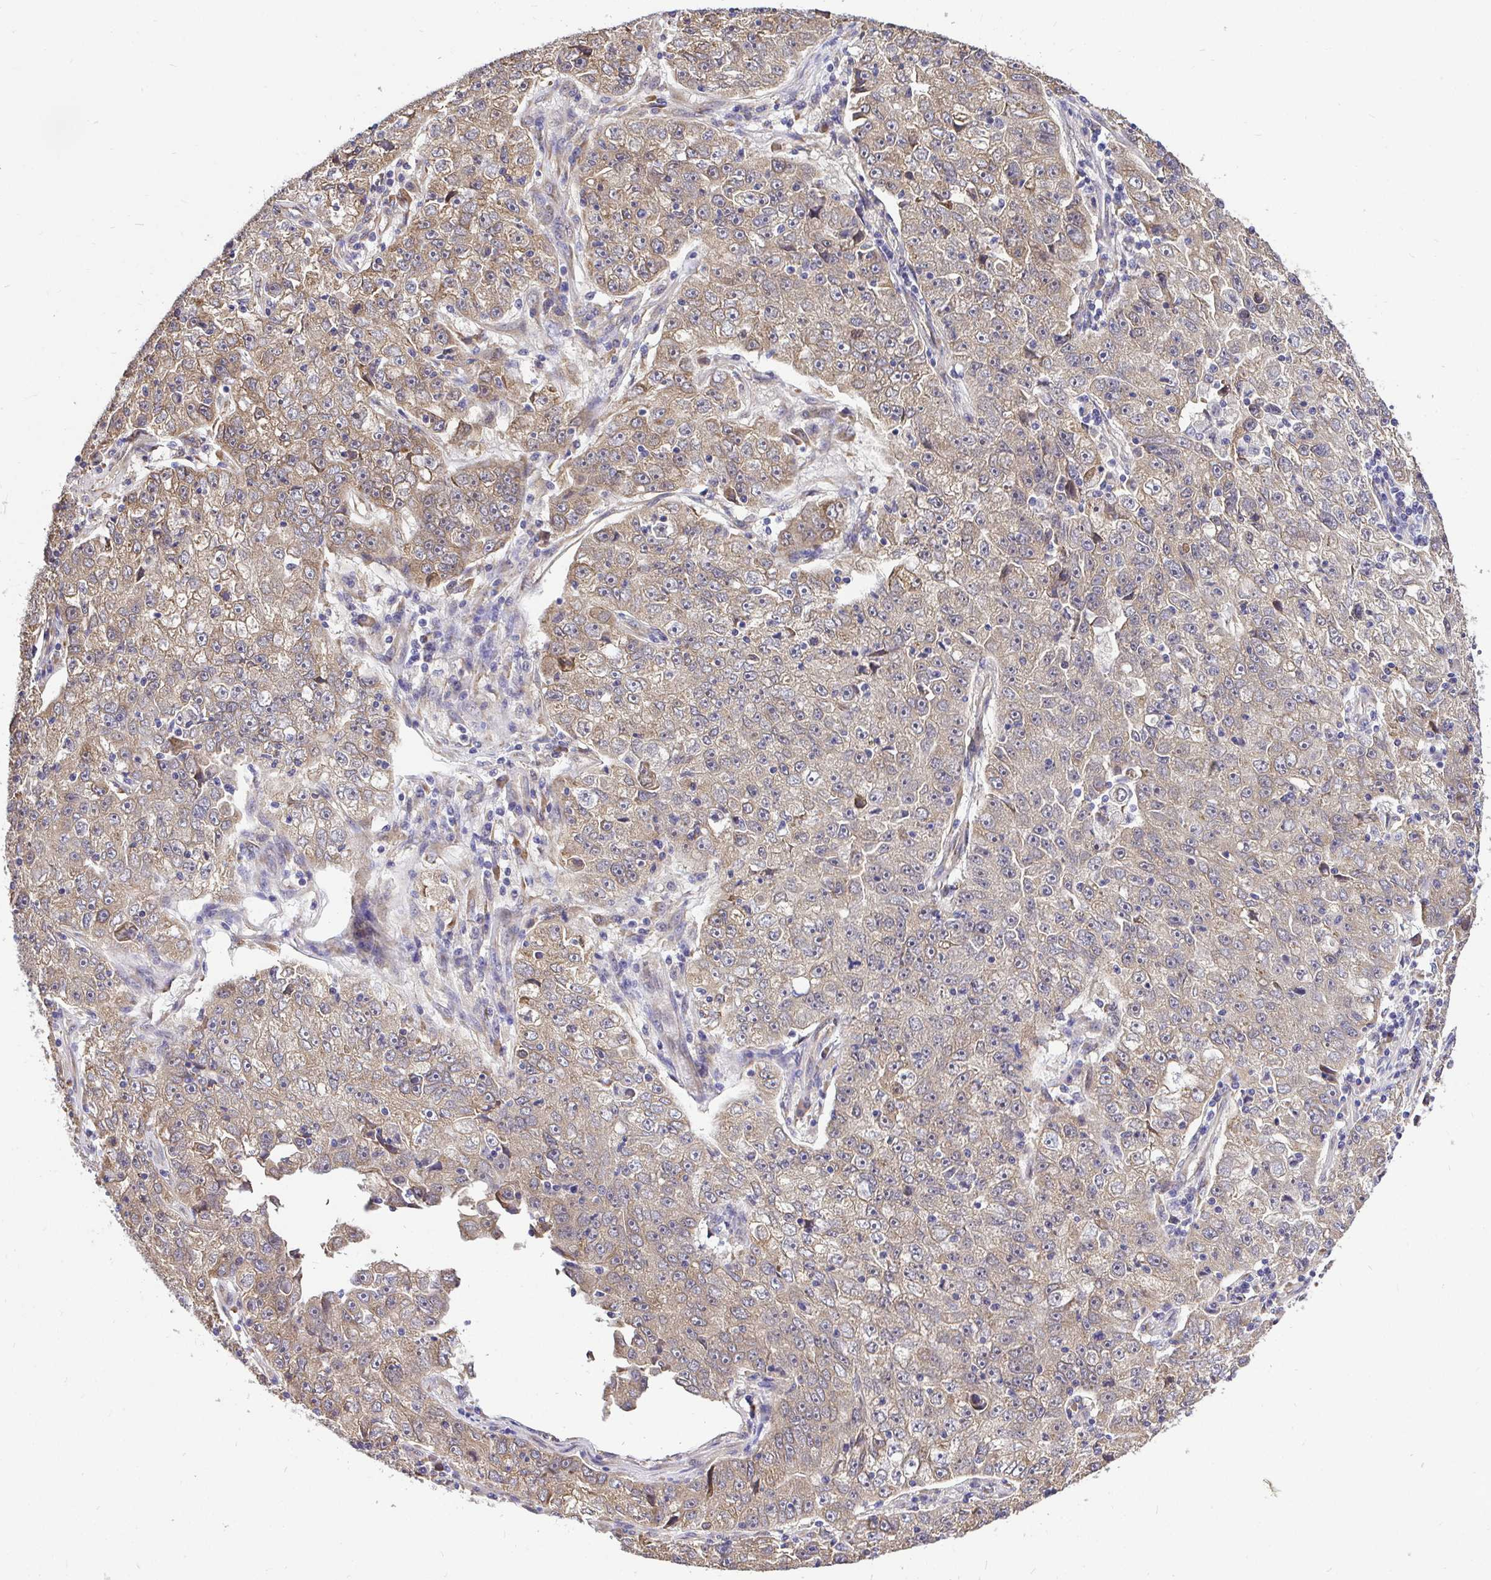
{"staining": {"intensity": "weak", "quantity": ">75%", "location": "cytoplasmic/membranous"}, "tissue": "lung cancer", "cell_type": "Tumor cells", "image_type": "cancer", "snomed": [{"axis": "morphology", "description": "Normal morphology"}, {"axis": "morphology", "description": "Adenocarcinoma, NOS"}, {"axis": "topography", "description": "Lymph node"}, {"axis": "topography", "description": "Lung"}], "caption": "Lung cancer (adenocarcinoma) stained with immunohistochemistry (IHC) demonstrates weak cytoplasmic/membranous positivity in approximately >75% of tumor cells.", "gene": "CCDC122", "patient": {"sex": "female", "age": 57}}